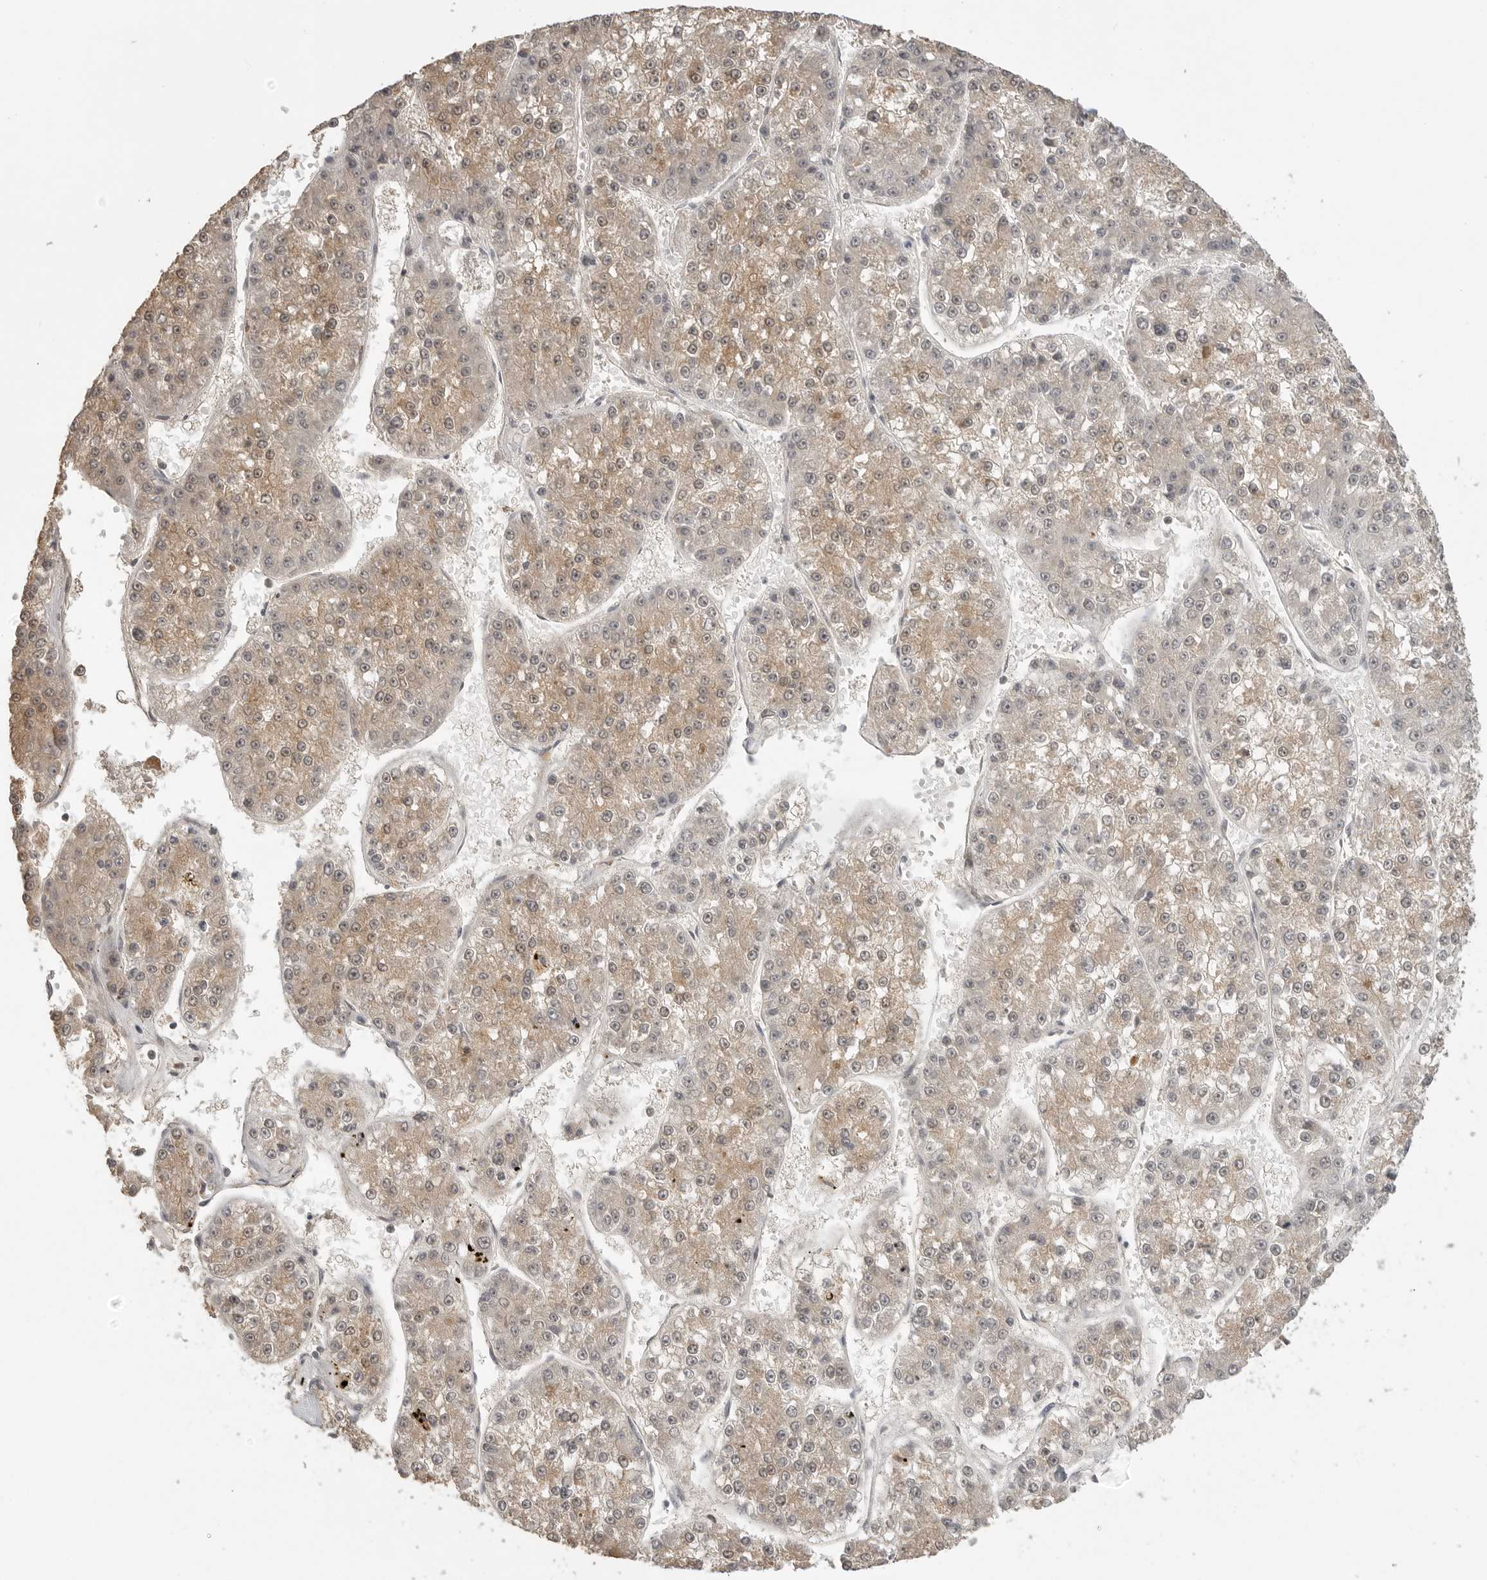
{"staining": {"intensity": "moderate", "quantity": ">75%", "location": "cytoplasmic/membranous"}, "tissue": "liver cancer", "cell_type": "Tumor cells", "image_type": "cancer", "snomed": [{"axis": "morphology", "description": "Carcinoma, Hepatocellular, NOS"}, {"axis": "topography", "description": "Liver"}], "caption": "Liver hepatocellular carcinoma stained for a protein (brown) reveals moderate cytoplasmic/membranous positive expression in about >75% of tumor cells.", "gene": "SMG8", "patient": {"sex": "female", "age": 73}}